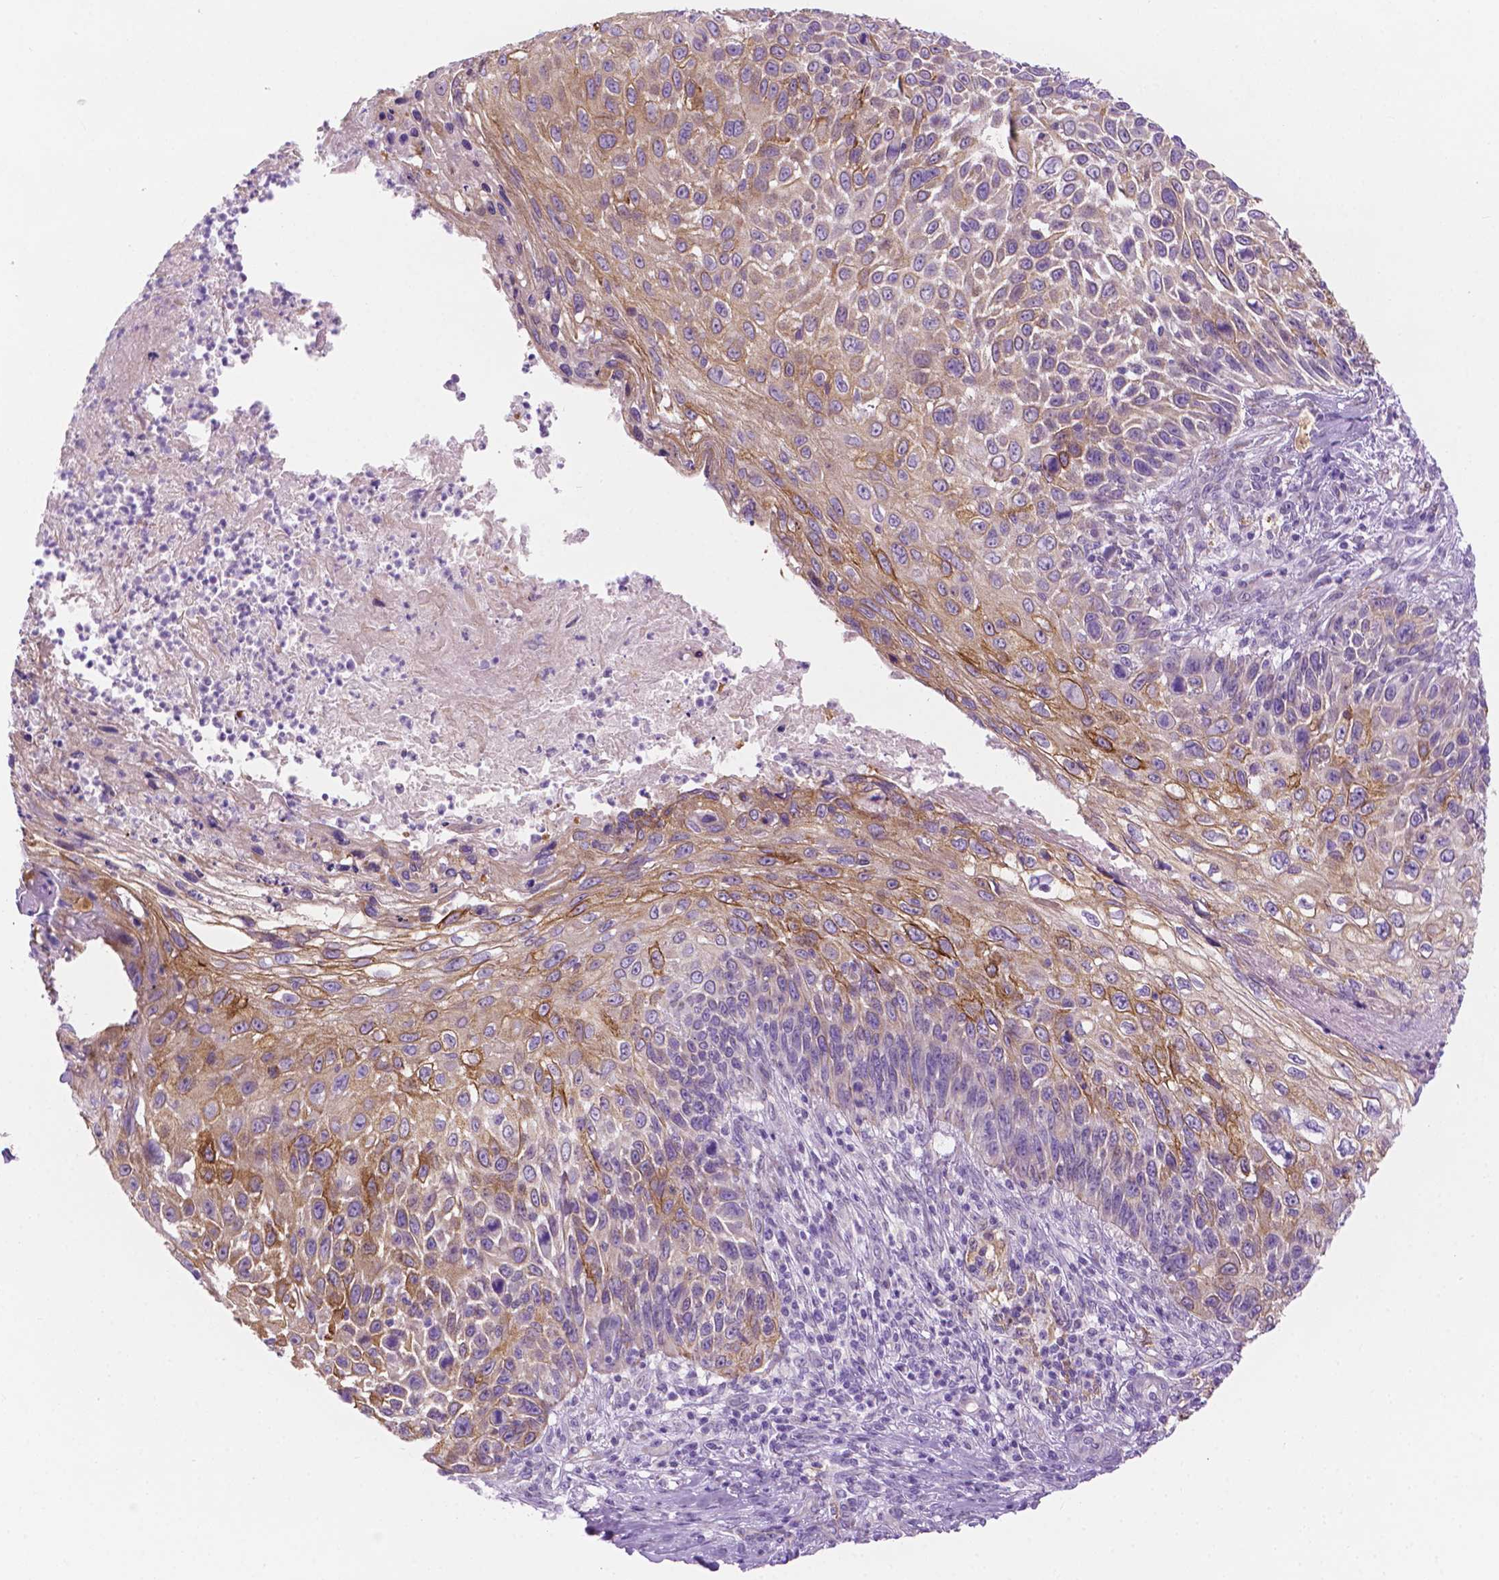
{"staining": {"intensity": "moderate", "quantity": "<25%", "location": "cytoplasmic/membranous"}, "tissue": "skin cancer", "cell_type": "Tumor cells", "image_type": "cancer", "snomed": [{"axis": "morphology", "description": "Squamous cell carcinoma, NOS"}, {"axis": "topography", "description": "Skin"}], "caption": "This image displays squamous cell carcinoma (skin) stained with IHC to label a protein in brown. The cytoplasmic/membranous of tumor cells show moderate positivity for the protein. Nuclei are counter-stained blue.", "gene": "EPPK1", "patient": {"sex": "male", "age": 92}}